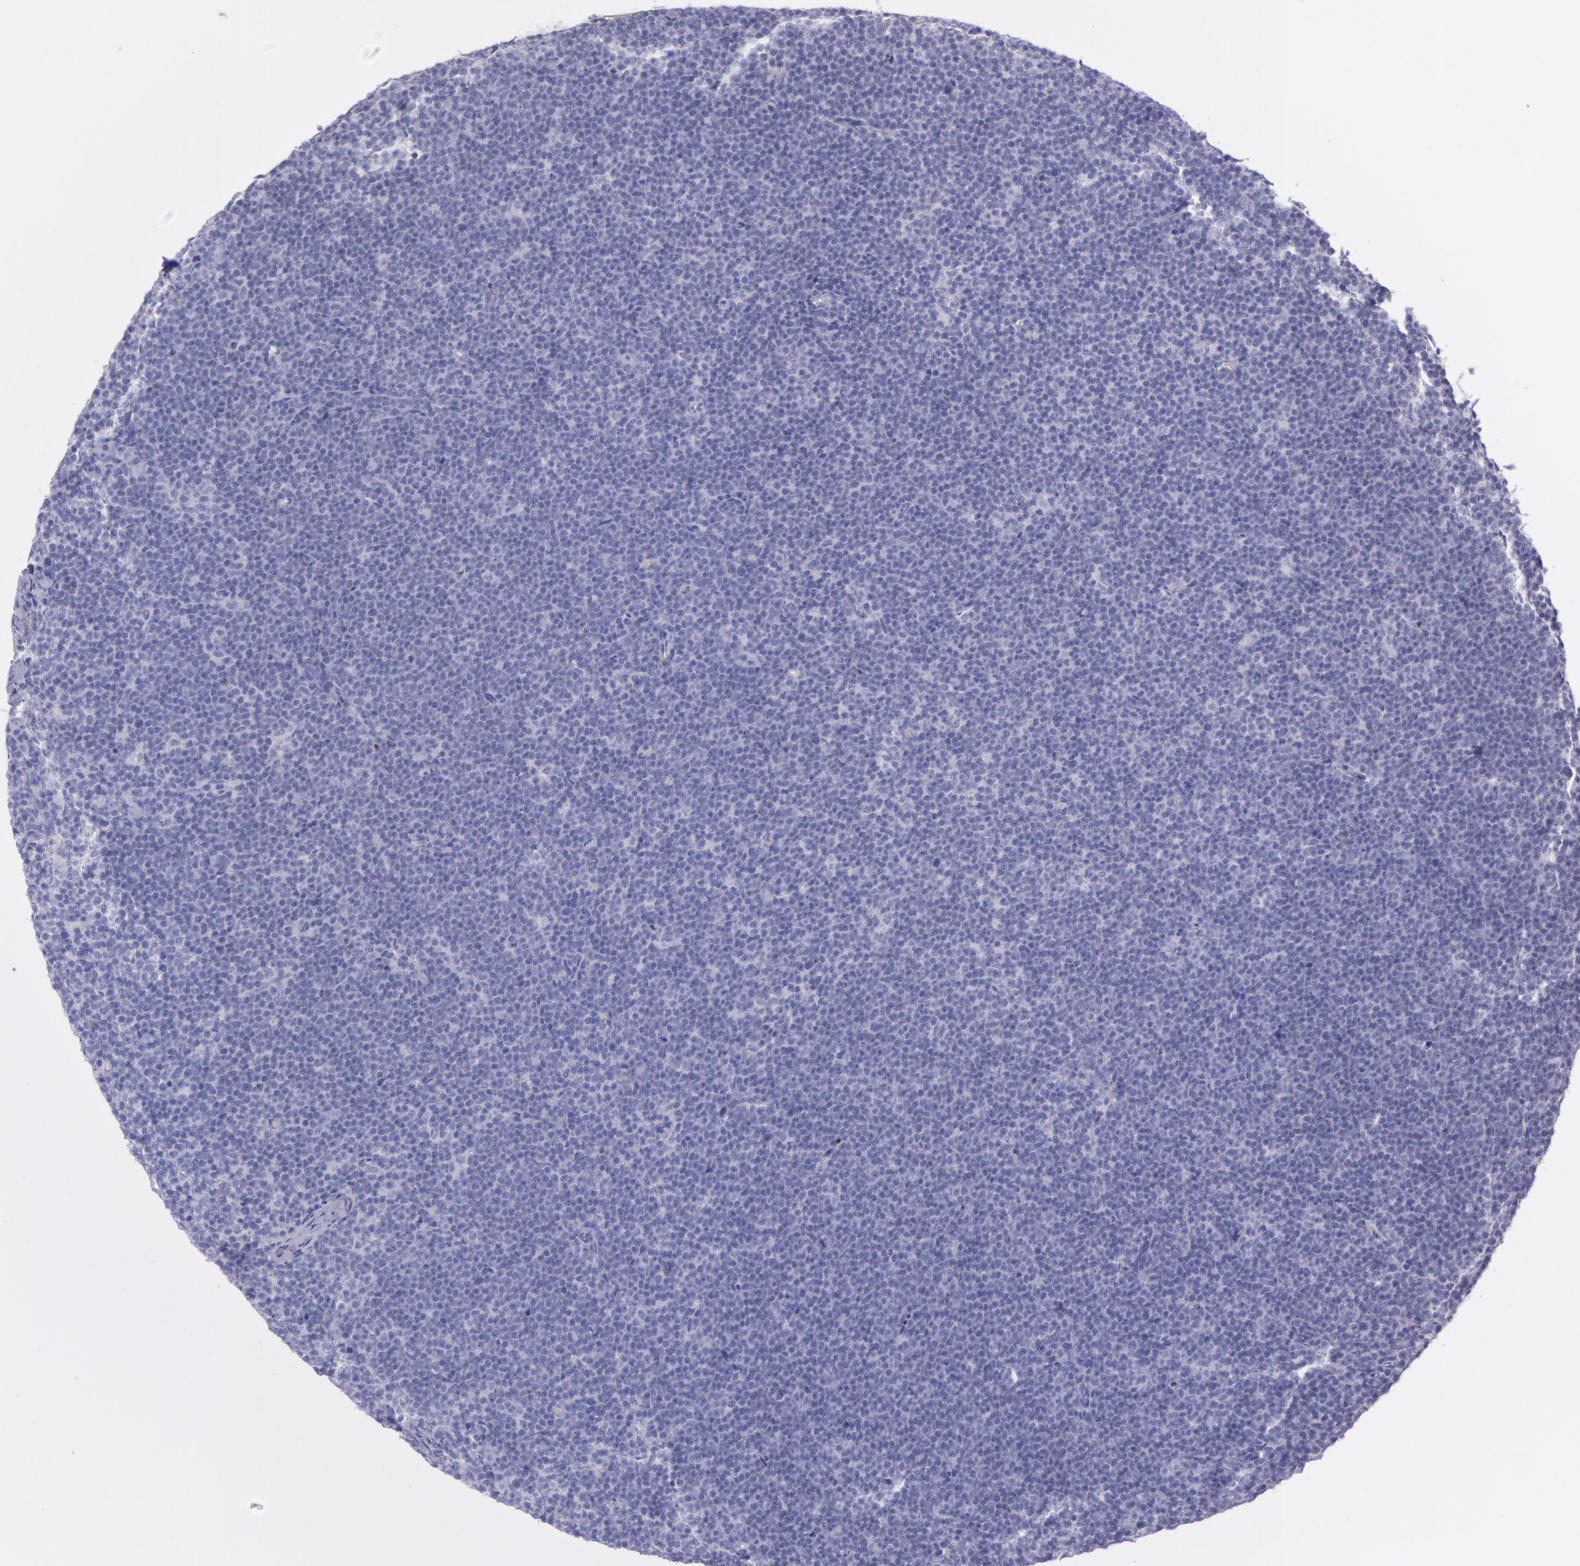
{"staining": {"intensity": "negative", "quantity": "none", "location": "none"}, "tissue": "lymphoma", "cell_type": "Tumor cells", "image_type": "cancer", "snomed": [{"axis": "morphology", "description": "Malignant lymphoma, non-Hodgkin's type, High grade"}, {"axis": "topography", "description": "Lymph node"}], "caption": "This is a histopathology image of immunohistochemistry staining of lymphoma, which shows no staining in tumor cells. (Brightfield microscopy of DAB (3,3'-diaminobenzidine) immunohistochemistry at high magnification).", "gene": "TNNT3", "patient": {"sex": "female", "age": 58}}